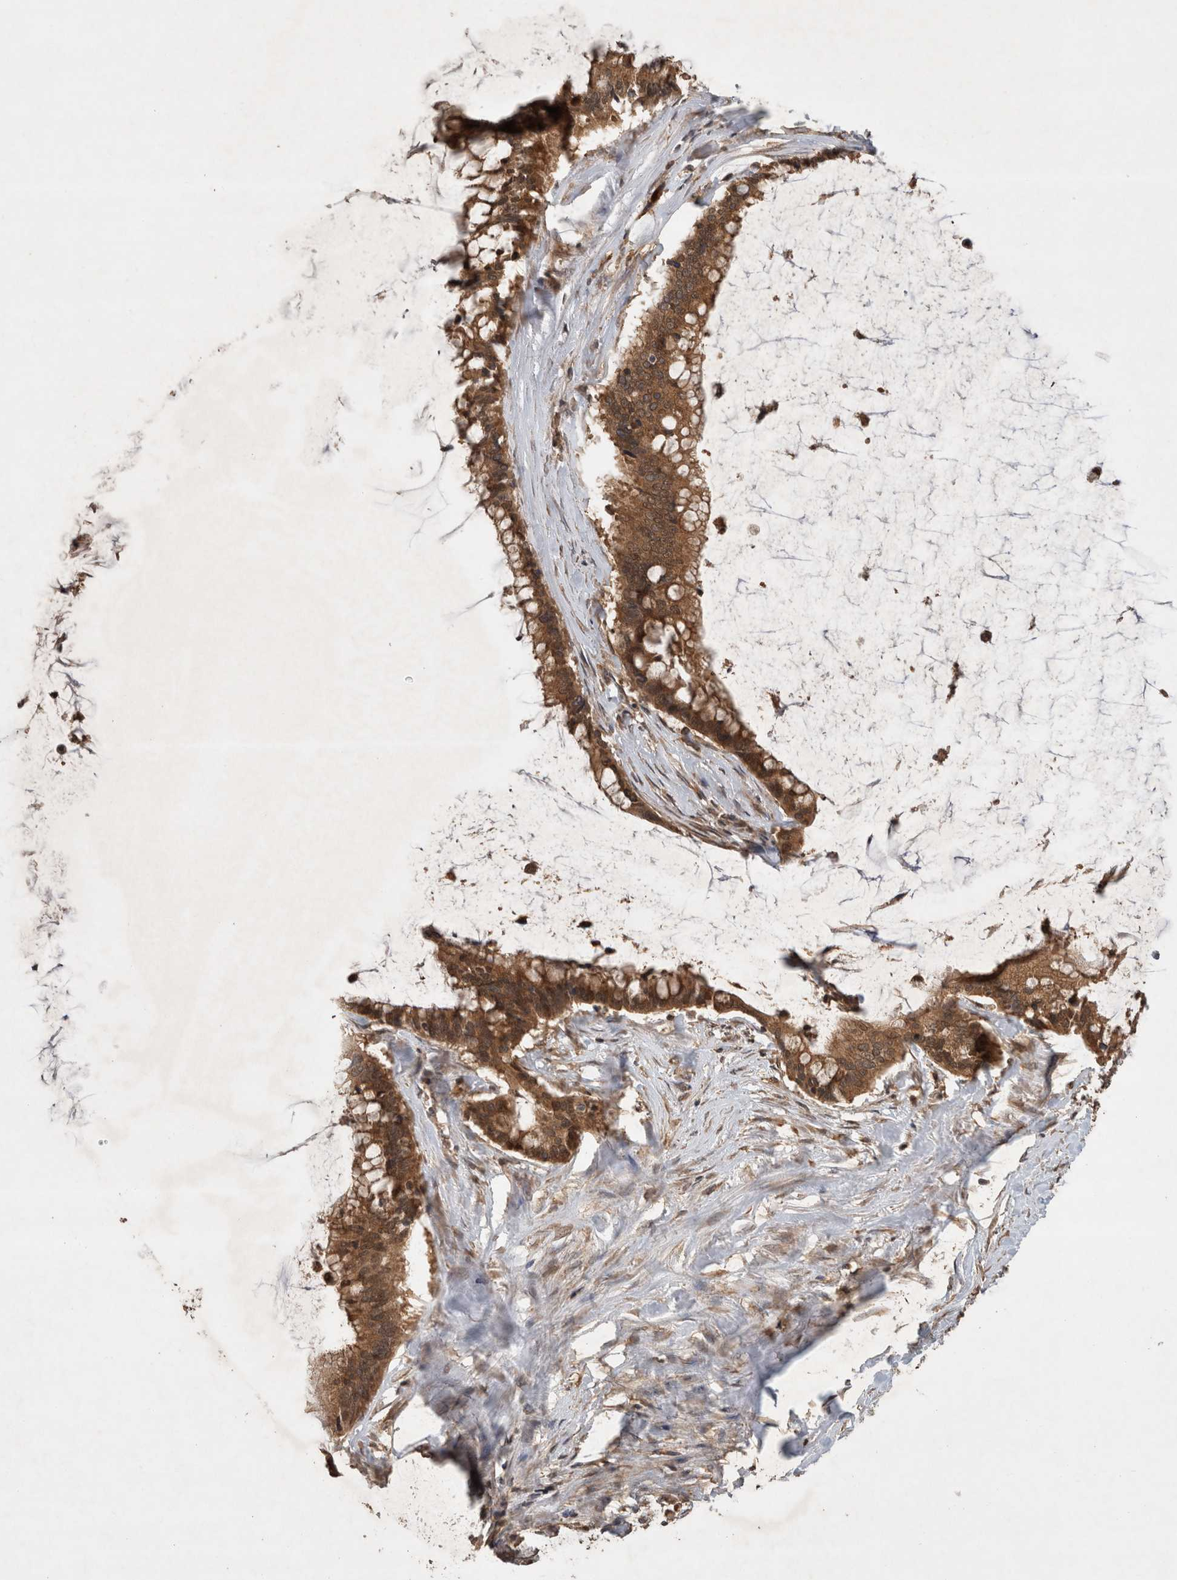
{"staining": {"intensity": "strong", "quantity": ">75%", "location": "cytoplasmic/membranous,nuclear"}, "tissue": "pancreatic cancer", "cell_type": "Tumor cells", "image_type": "cancer", "snomed": [{"axis": "morphology", "description": "Adenocarcinoma, NOS"}, {"axis": "topography", "description": "Pancreas"}], "caption": "Pancreatic cancer (adenocarcinoma) stained for a protein (brown) shows strong cytoplasmic/membranous and nuclear positive positivity in about >75% of tumor cells.", "gene": "OTUD7B", "patient": {"sex": "male", "age": 41}}